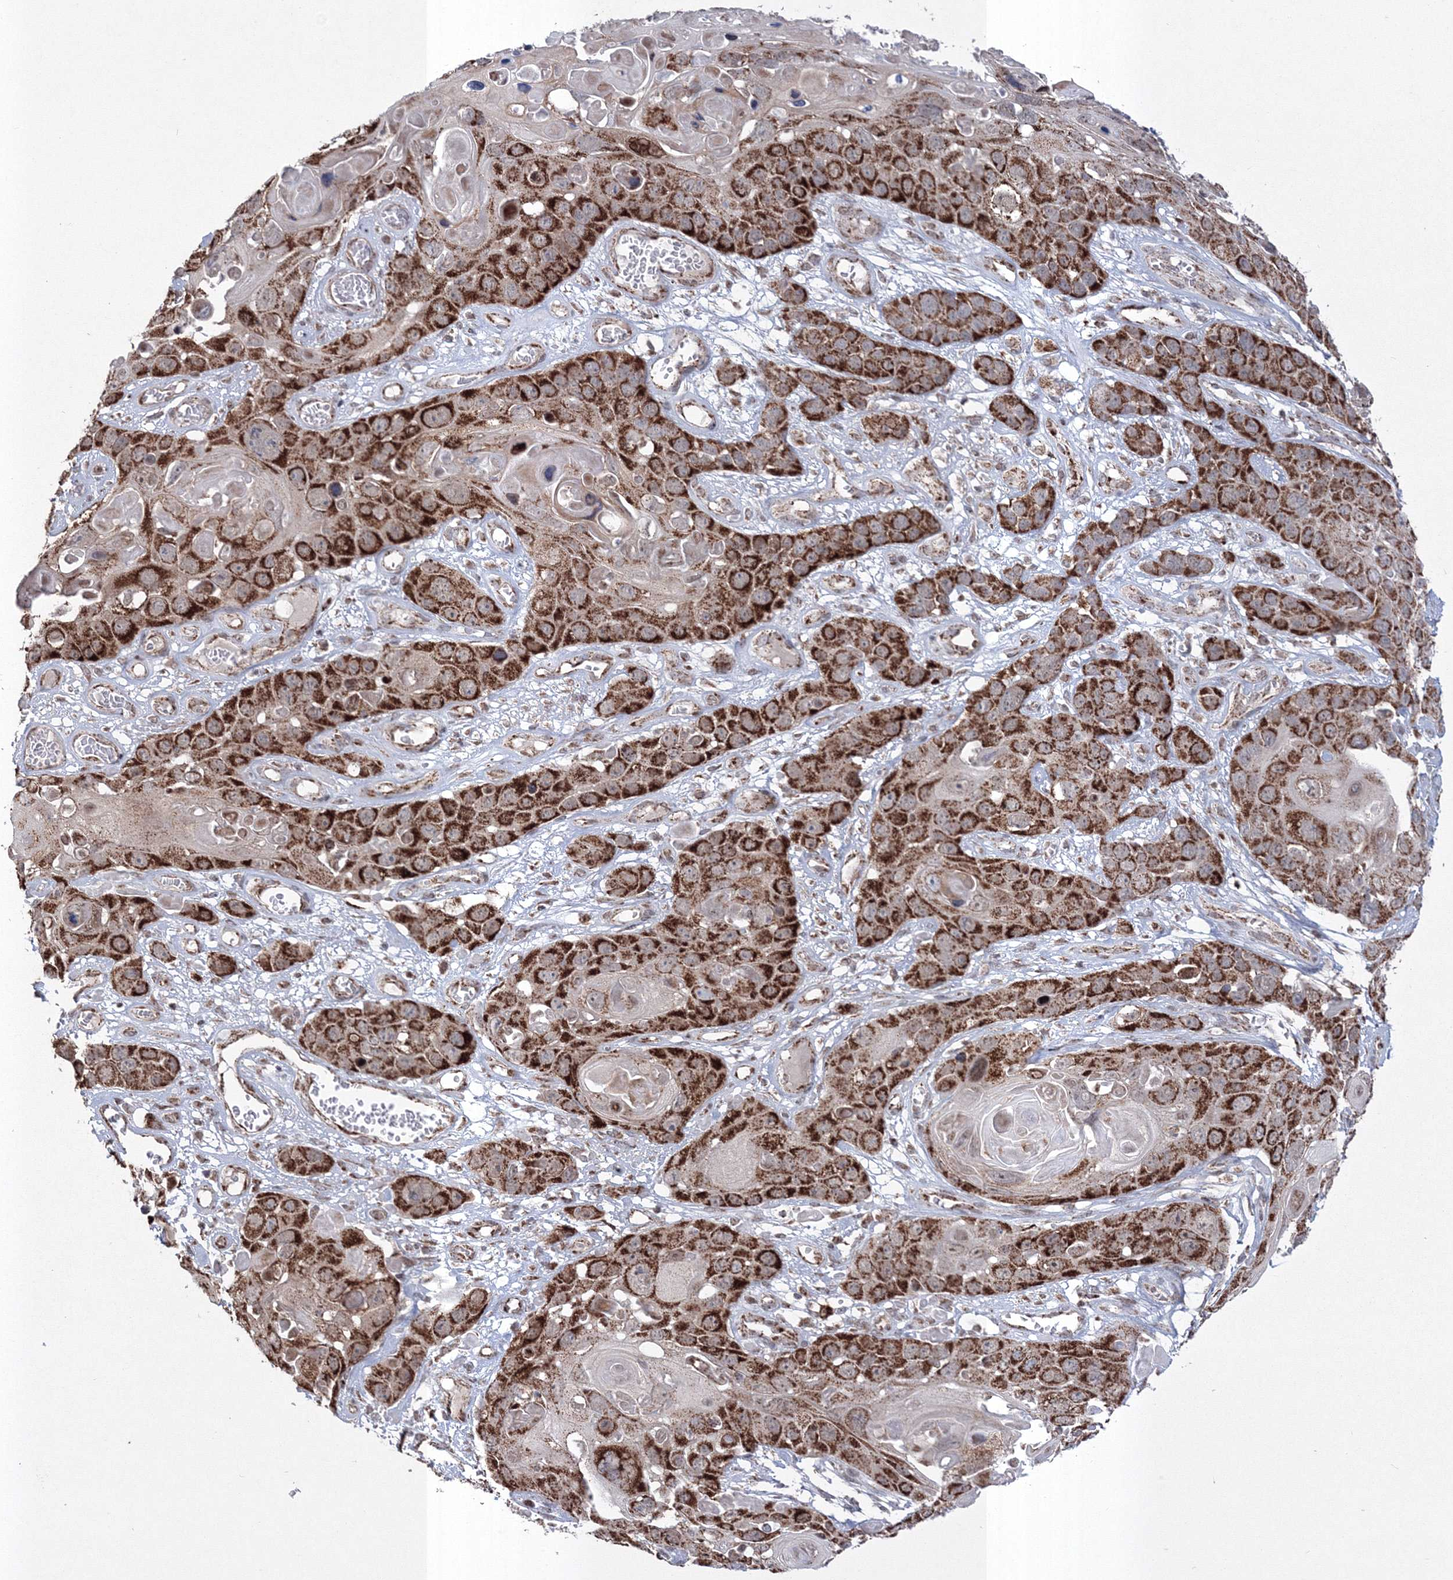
{"staining": {"intensity": "strong", "quantity": ">75%", "location": "cytoplasmic/membranous"}, "tissue": "skin cancer", "cell_type": "Tumor cells", "image_type": "cancer", "snomed": [{"axis": "morphology", "description": "Squamous cell carcinoma, NOS"}, {"axis": "topography", "description": "Skin"}], "caption": "Strong cytoplasmic/membranous protein staining is appreciated in approximately >75% of tumor cells in squamous cell carcinoma (skin). Using DAB (3,3'-diaminobenzidine) (brown) and hematoxylin (blue) stains, captured at high magnification using brightfield microscopy.", "gene": "GRSF1", "patient": {"sex": "male", "age": 55}}